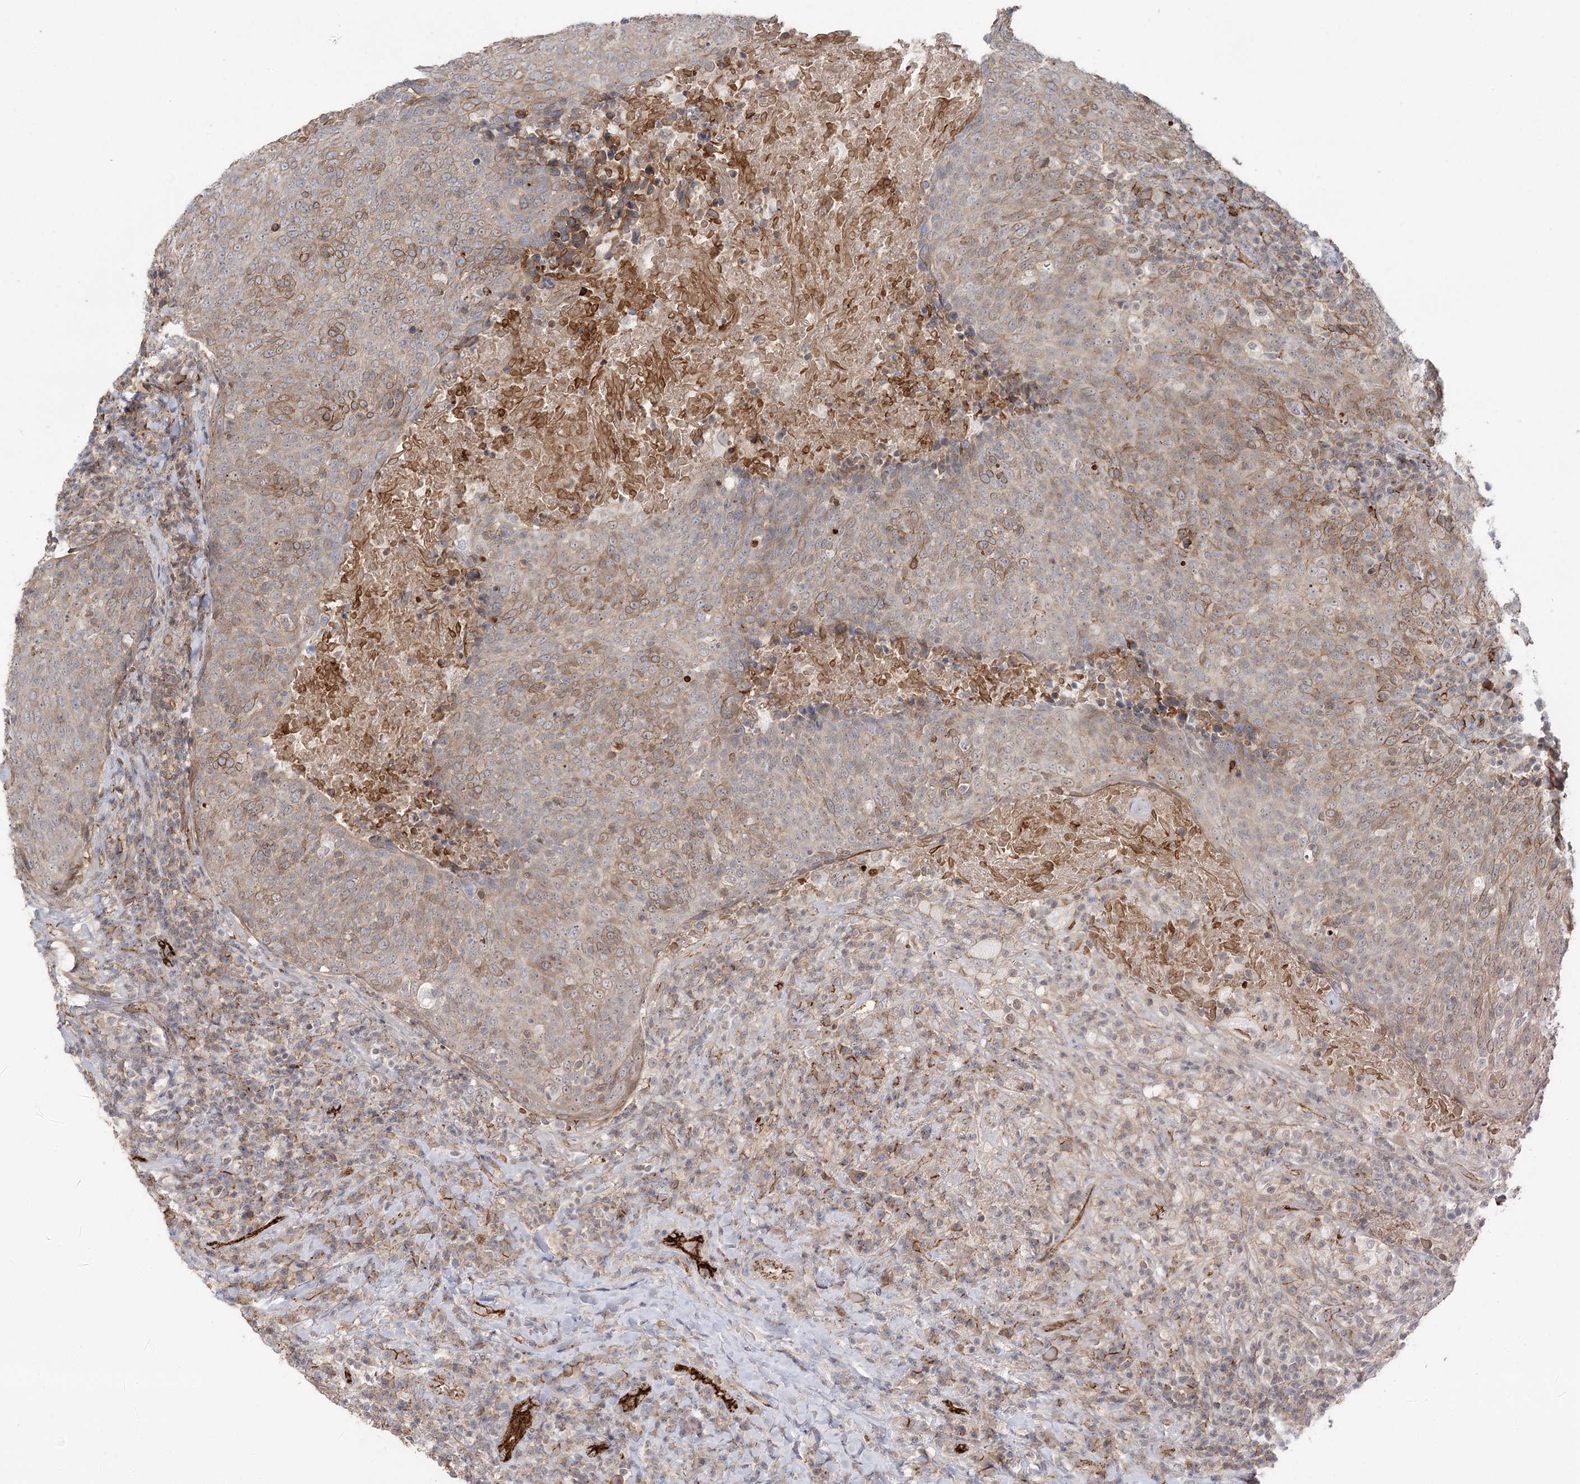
{"staining": {"intensity": "weak", "quantity": "25%-75%", "location": "cytoplasmic/membranous"}, "tissue": "head and neck cancer", "cell_type": "Tumor cells", "image_type": "cancer", "snomed": [{"axis": "morphology", "description": "Squamous cell carcinoma, NOS"}, {"axis": "morphology", "description": "Squamous cell carcinoma, metastatic, NOS"}, {"axis": "topography", "description": "Lymph node"}, {"axis": "topography", "description": "Head-Neck"}], "caption": "This is a histology image of IHC staining of head and neck metastatic squamous cell carcinoma, which shows weak staining in the cytoplasmic/membranous of tumor cells.", "gene": "KBTBD4", "patient": {"sex": "male", "age": 62}}